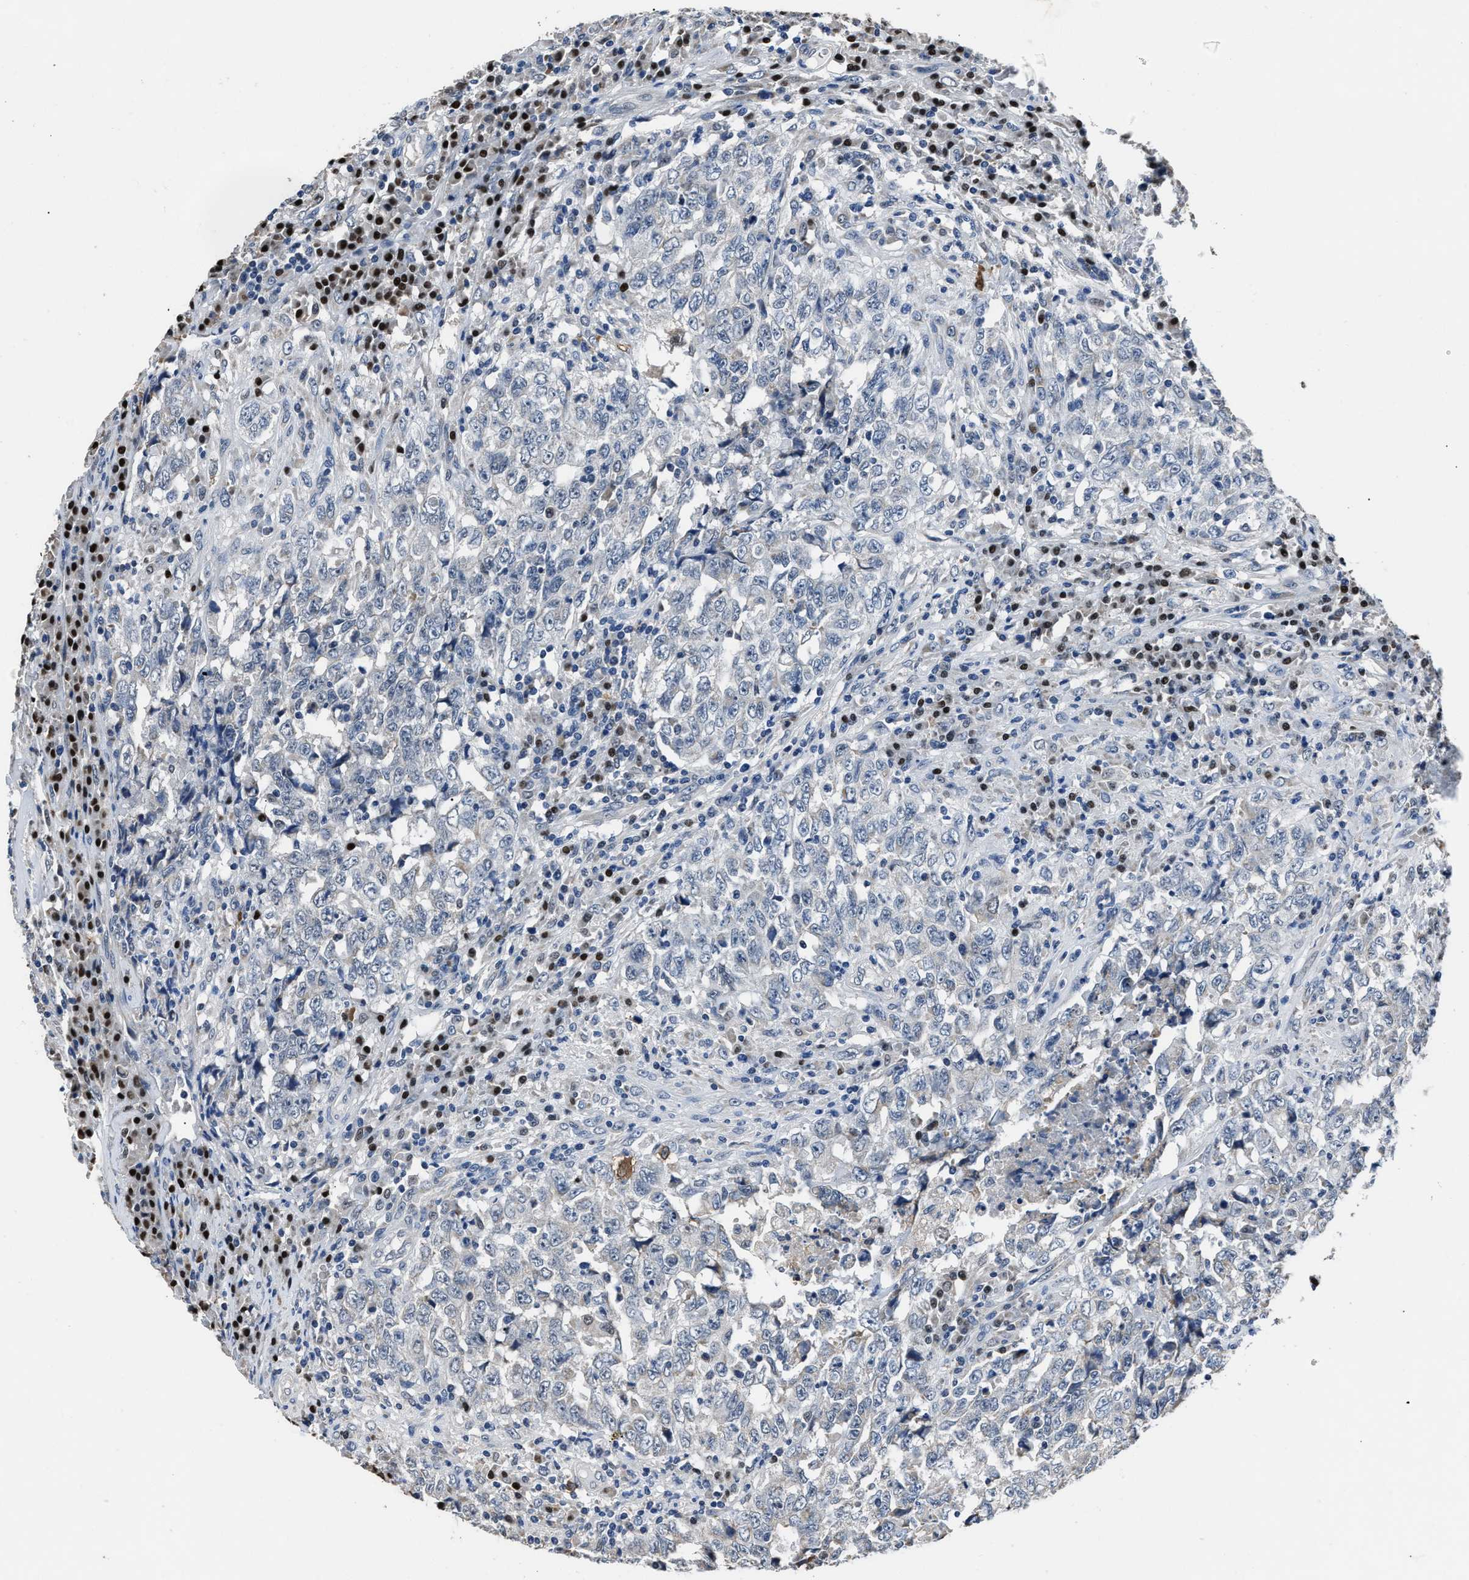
{"staining": {"intensity": "negative", "quantity": "none", "location": "none"}, "tissue": "testis cancer", "cell_type": "Tumor cells", "image_type": "cancer", "snomed": [{"axis": "morphology", "description": "Necrosis, NOS"}, {"axis": "morphology", "description": "Carcinoma, Embryonal, NOS"}, {"axis": "topography", "description": "Testis"}], "caption": "An IHC micrograph of testis cancer is shown. There is no staining in tumor cells of testis cancer.", "gene": "NSUN5", "patient": {"sex": "male", "age": 19}}